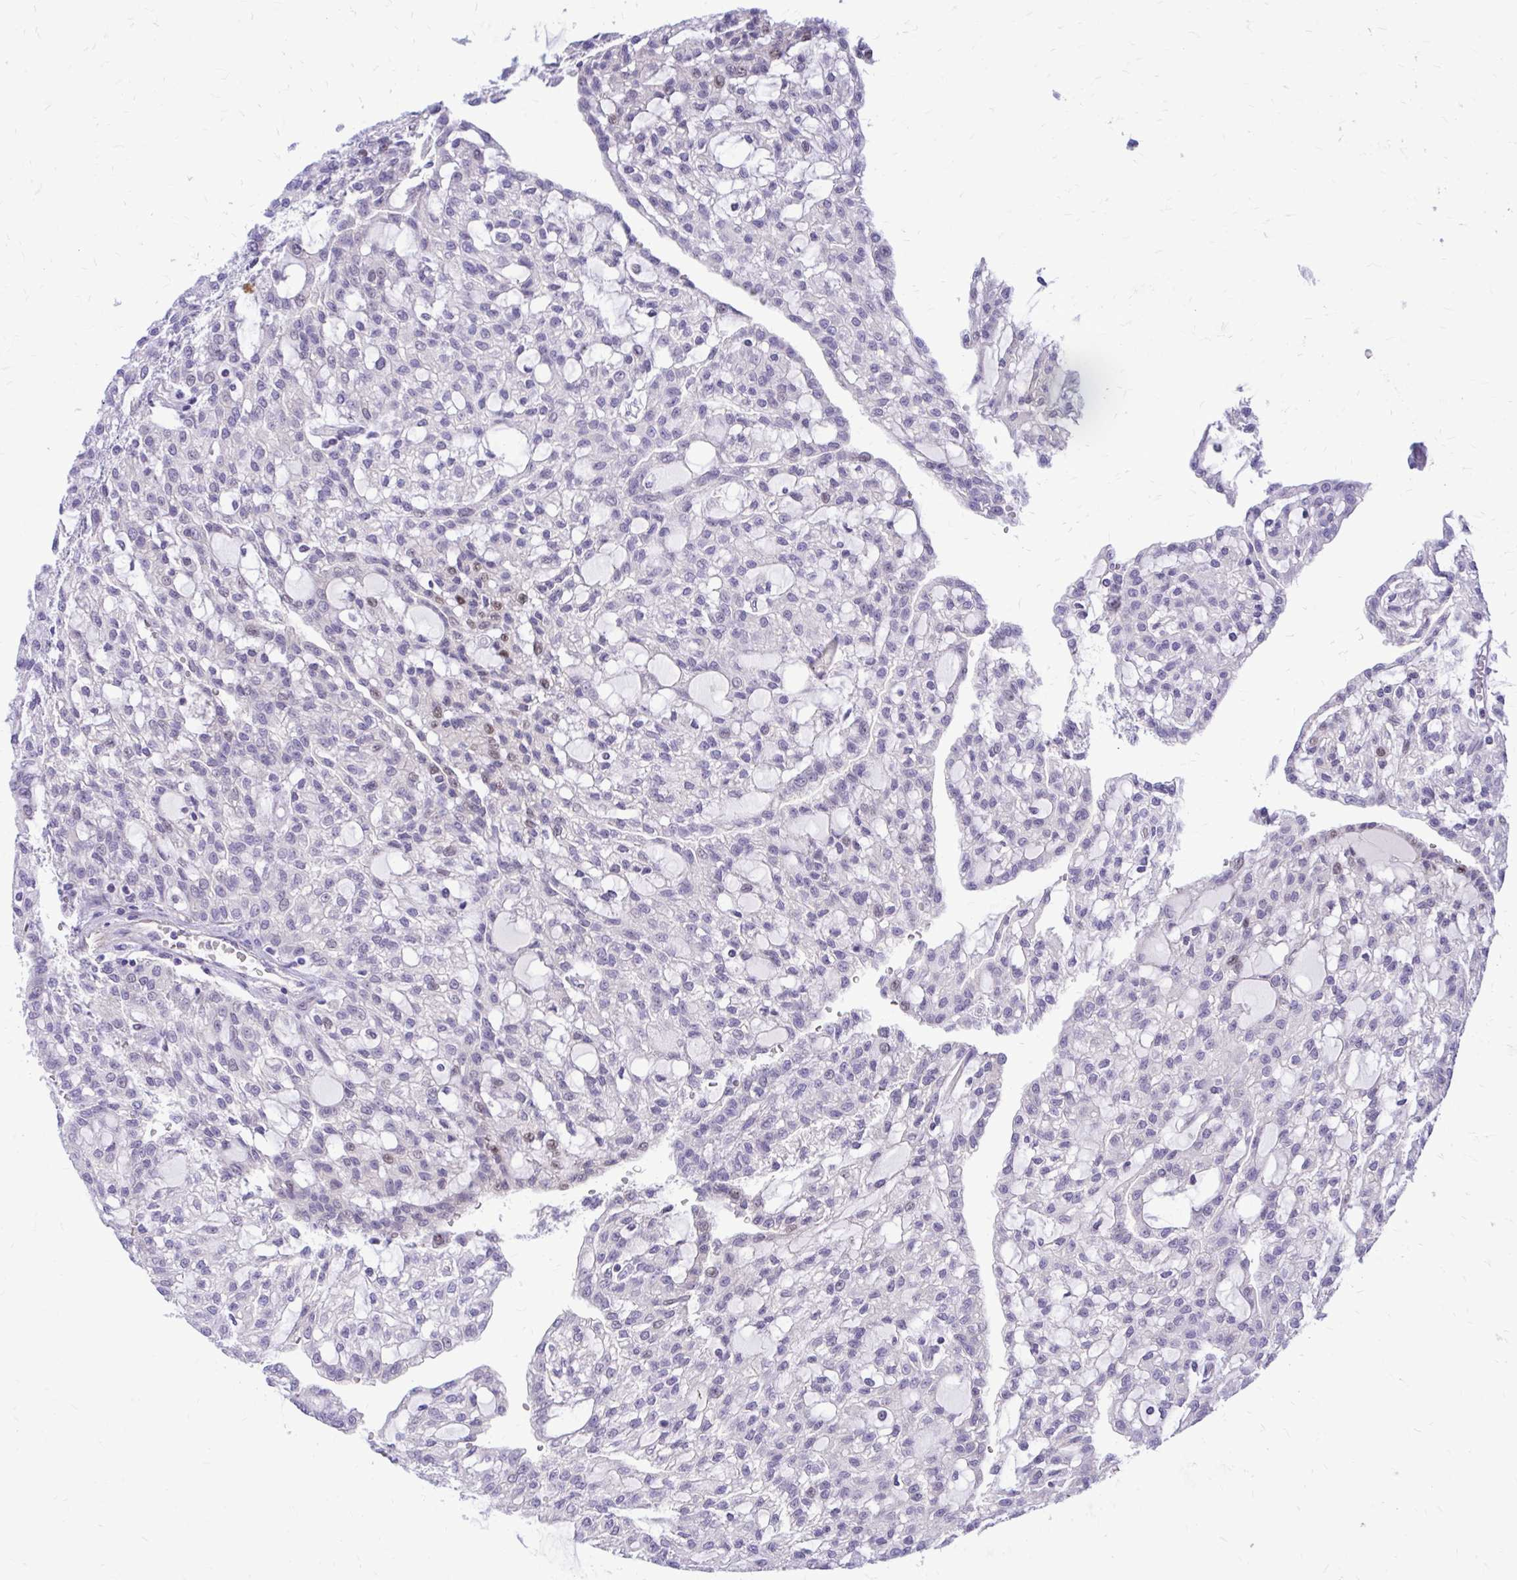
{"staining": {"intensity": "moderate", "quantity": "<25%", "location": "nuclear"}, "tissue": "renal cancer", "cell_type": "Tumor cells", "image_type": "cancer", "snomed": [{"axis": "morphology", "description": "Adenocarcinoma, NOS"}, {"axis": "topography", "description": "Kidney"}], "caption": "Adenocarcinoma (renal) tissue displays moderate nuclear staining in approximately <25% of tumor cells", "gene": "ZBTB25", "patient": {"sex": "male", "age": 63}}